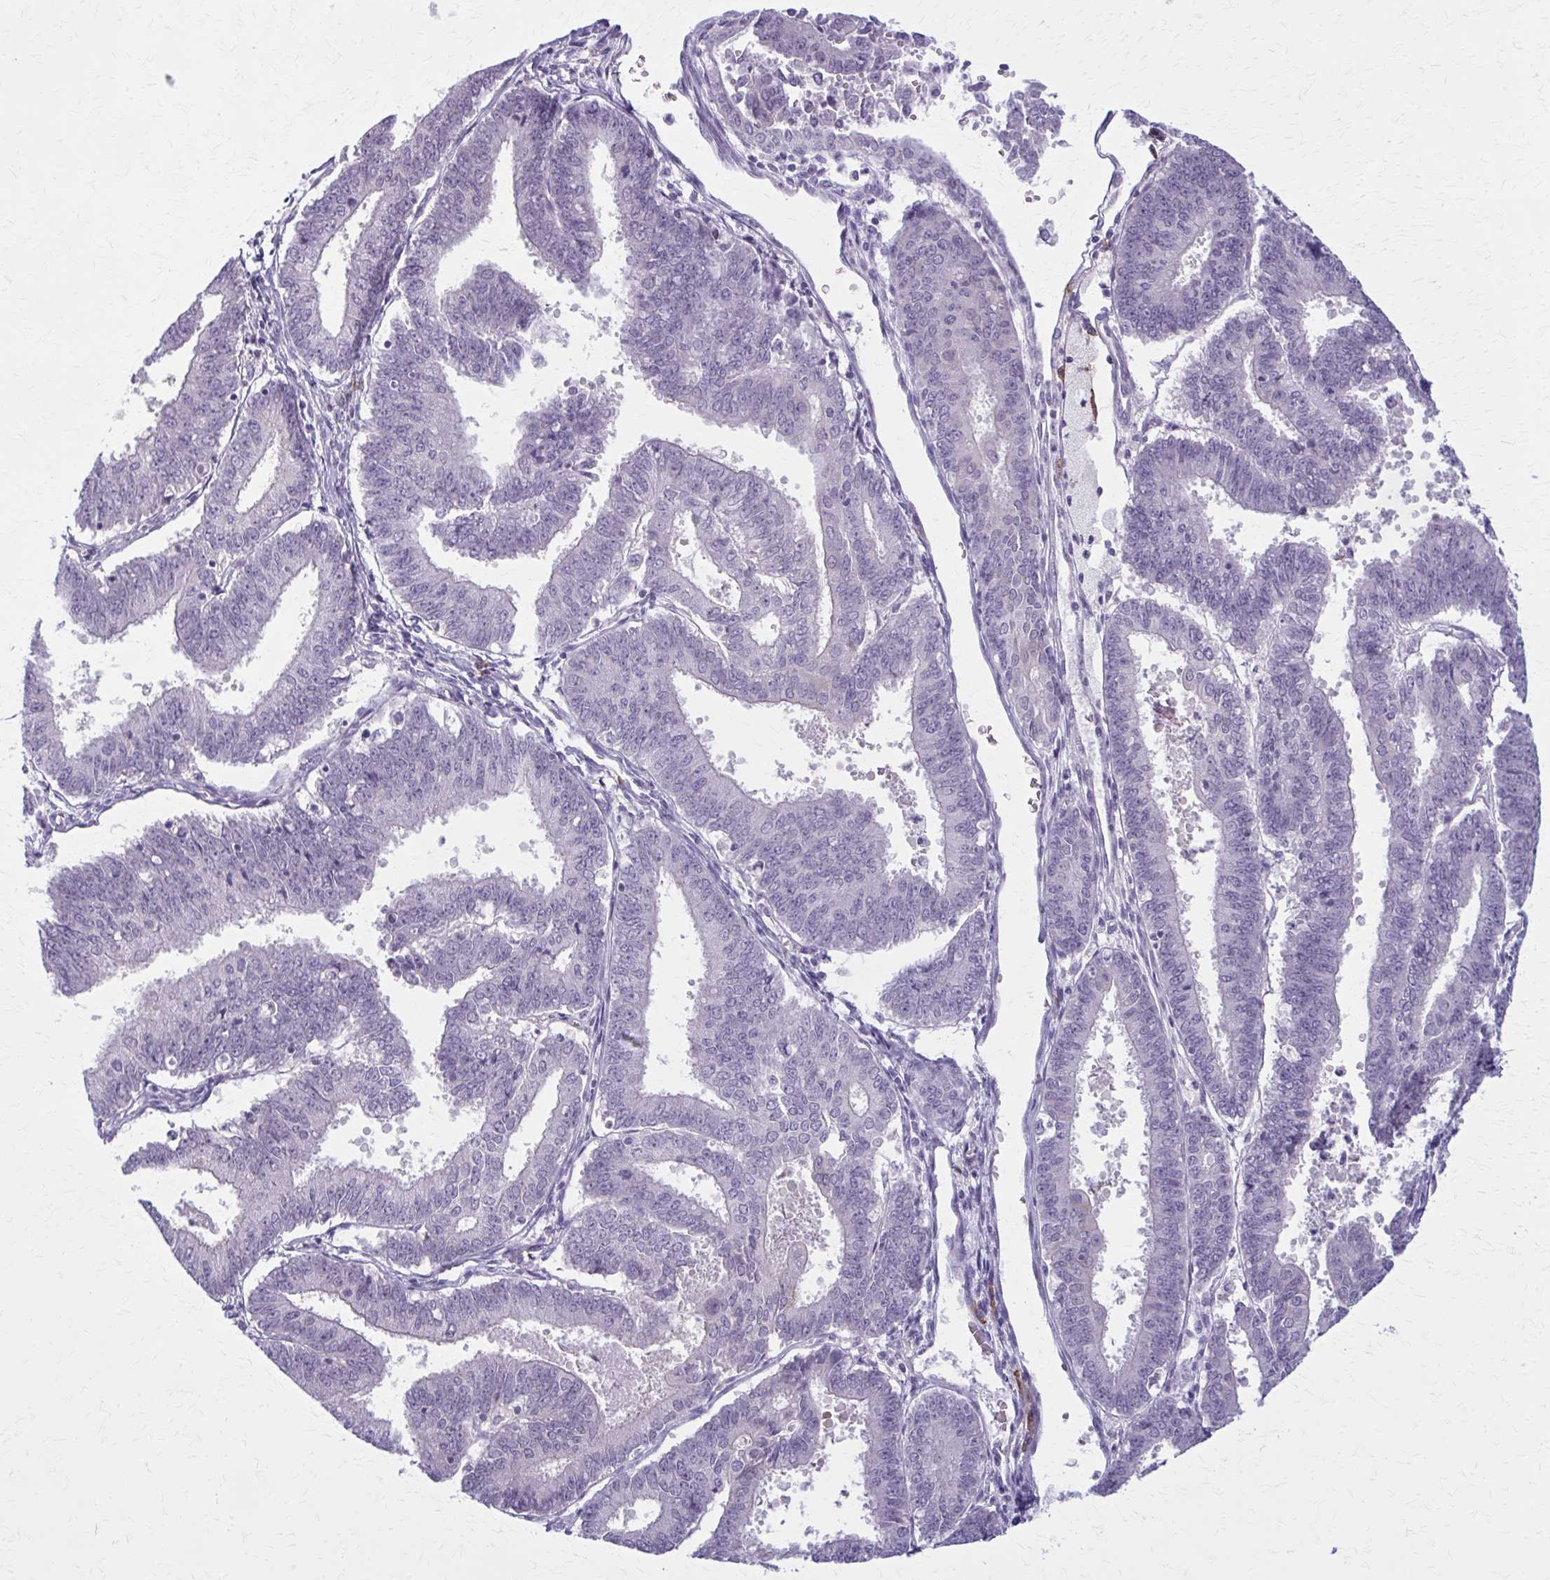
{"staining": {"intensity": "negative", "quantity": "none", "location": "none"}, "tissue": "endometrial cancer", "cell_type": "Tumor cells", "image_type": "cancer", "snomed": [{"axis": "morphology", "description": "Adenocarcinoma, NOS"}, {"axis": "topography", "description": "Endometrium"}], "caption": "The histopathology image shows no significant expression in tumor cells of endometrial adenocarcinoma.", "gene": "CD38", "patient": {"sex": "female", "age": 73}}